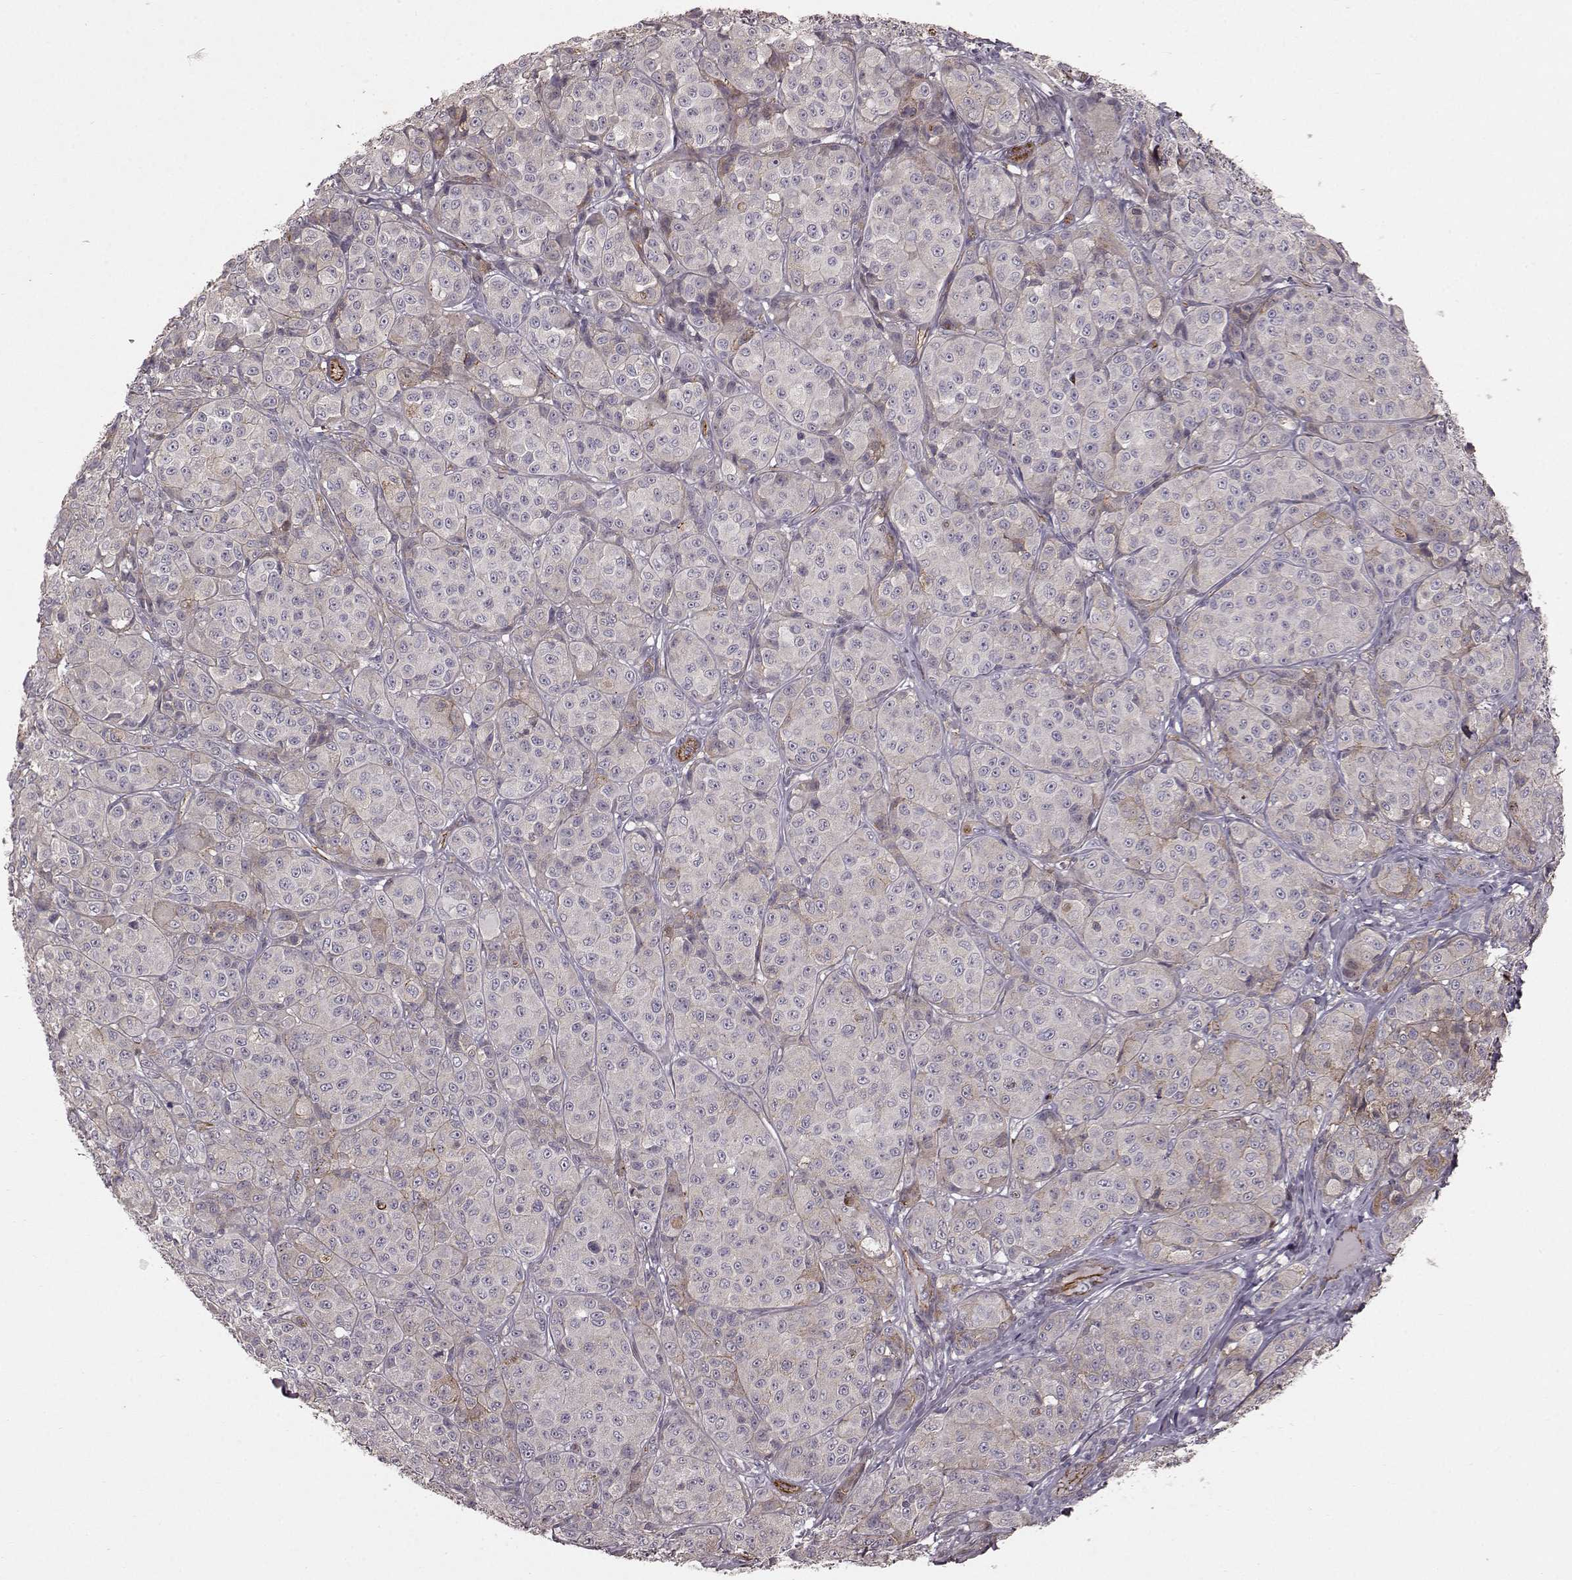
{"staining": {"intensity": "negative", "quantity": "none", "location": "none"}, "tissue": "melanoma", "cell_type": "Tumor cells", "image_type": "cancer", "snomed": [{"axis": "morphology", "description": "Malignant melanoma, NOS"}, {"axis": "topography", "description": "Skin"}], "caption": "Immunohistochemistry (IHC) of human melanoma exhibits no positivity in tumor cells. (DAB (3,3'-diaminobenzidine) IHC, high magnification).", "gene": "SLC22A18", "patient": {"sex": "male", "age": 89}}